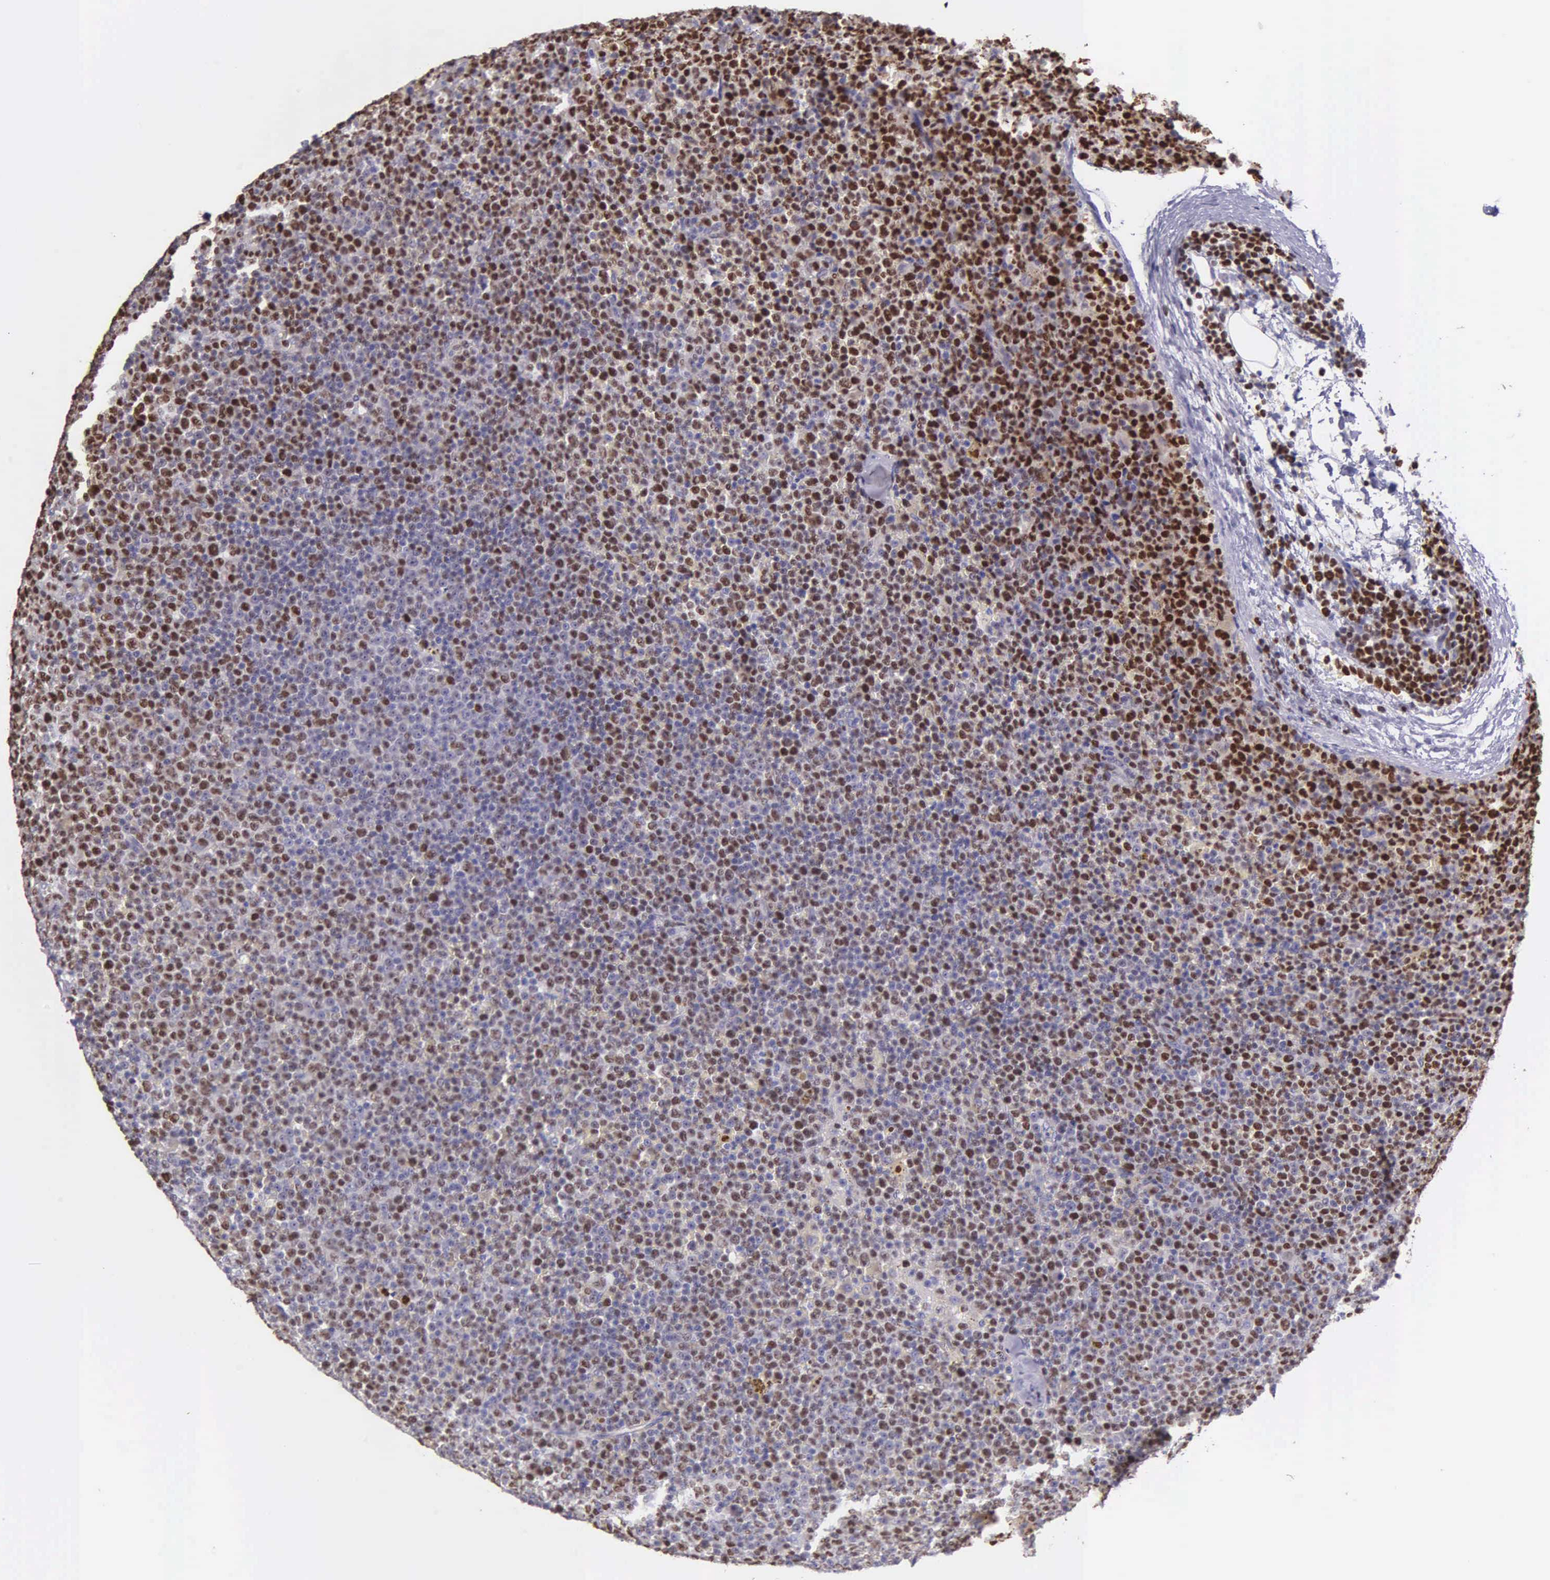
{"staining": {"intensity": "moderate", "quantity": "25%-75%", "location": "nuclear"}, "tissue": "lymphoma", "cell_type": "Tumor cells", "image_type": "cancer", "snomed": [{"axis": "morphology", "description": "Malignant lymphoma, non-Hodgkin's type, Low grade"}, {"axis": "topography", "description": "Lymph node"}], "caption": "Protein analysis of low-grade malignant lymphoma, non-Hodgkin's type tissue reveals moderate nuclear staining in approximately 25%-75% of tumor cells.", "gene": "MCM5", "patient": {"sex": "male", "age": 50}}